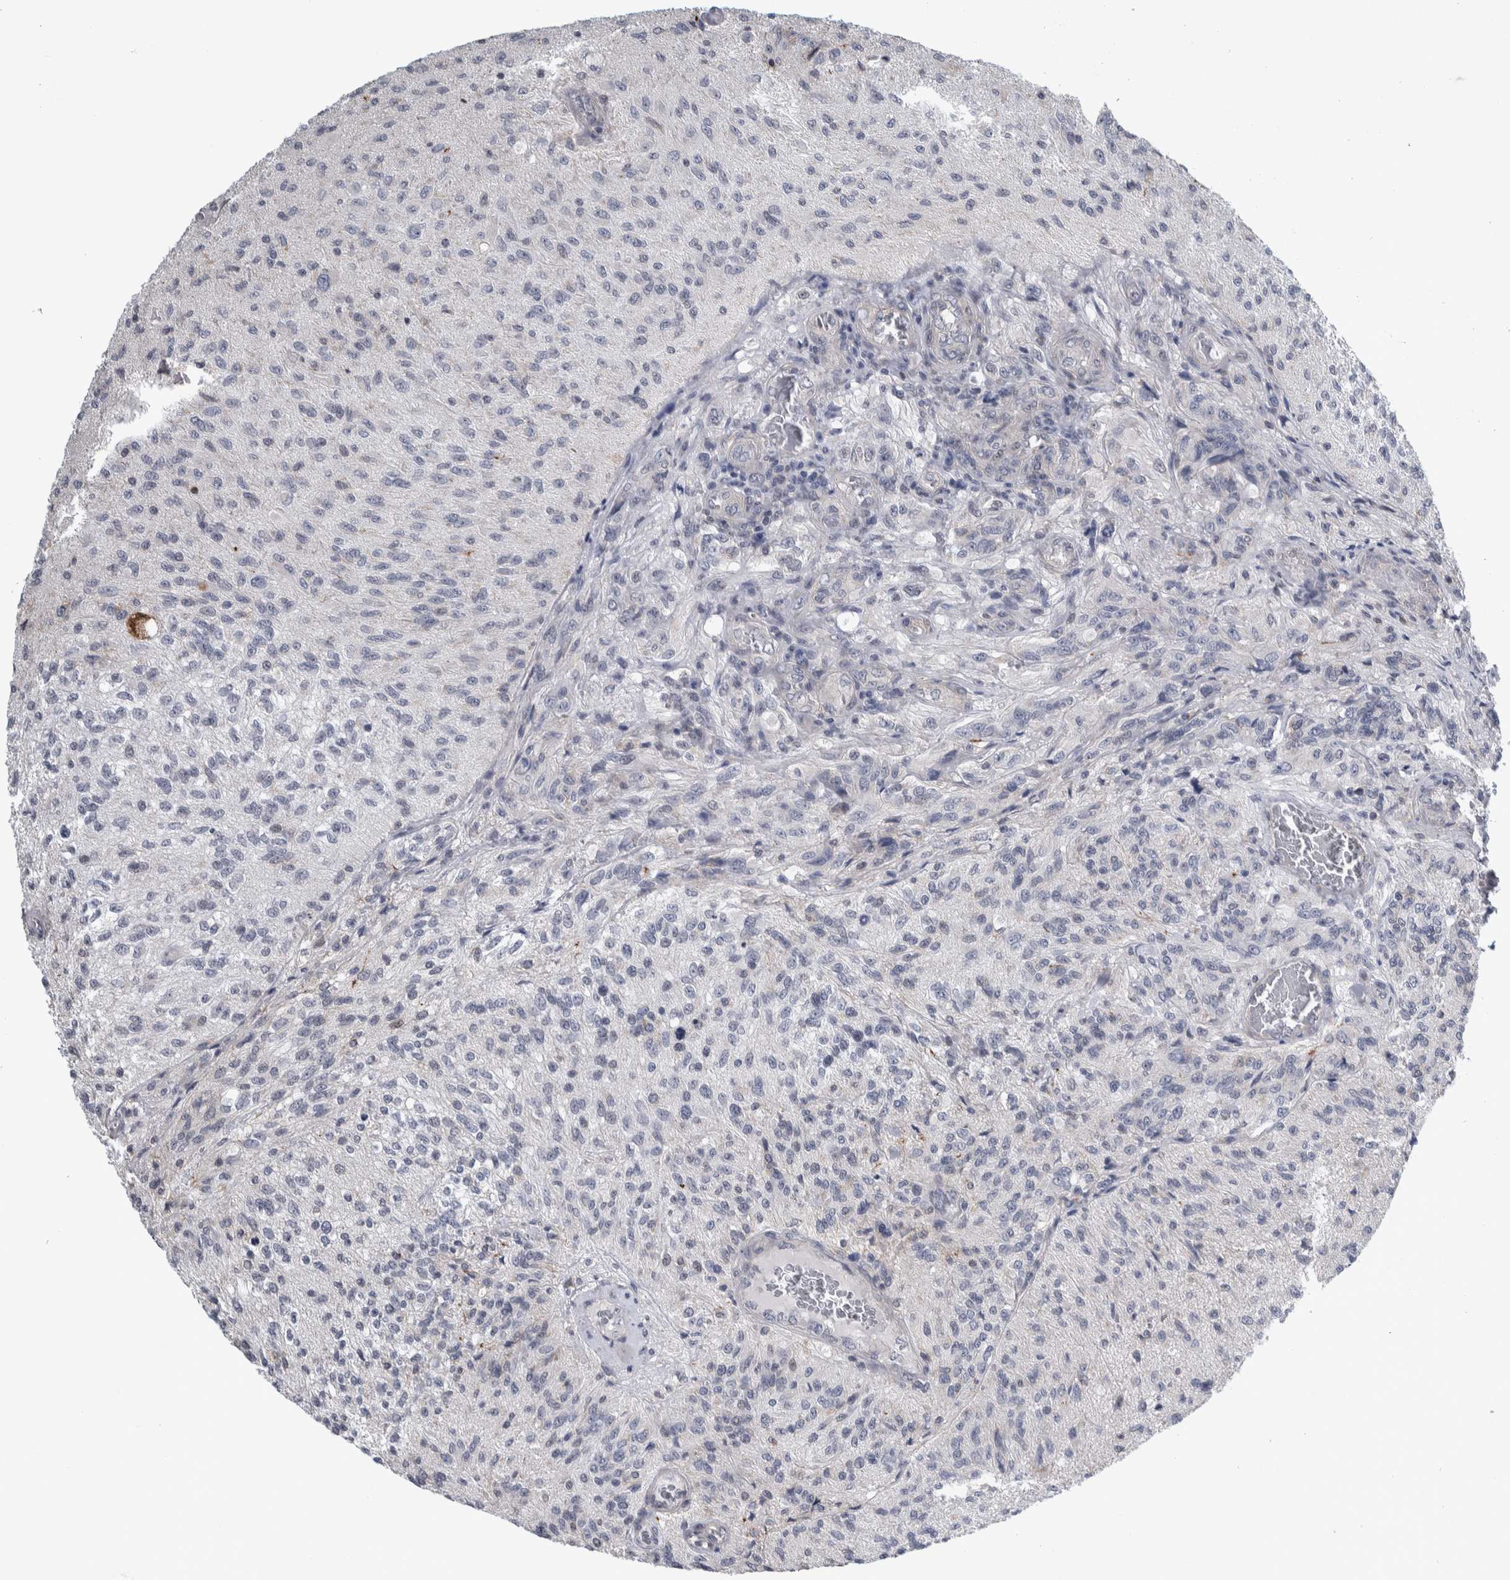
{"staining": {"intensity": "strong", "quantity": "<25%", "location": "cytoplasmic/membranous"}, "tissue": "glioma", "cell_type": "Tumor cells", "image_type": "cancer", "snomed": [{"axis": "morphology", "description": "Normal tissue, NOS"}, {"axis": "morphology", "description": "Glioma, malignant, High grade"}, {"axis": "topography", "description": "Cerebral cortex"}], "caption": "Glioma stained for a protein (brown) reveals strong cytoplasmic/membranous positive expression in approximately <25% of tumor cells.", "gene": "TAX1BP1", "patient": {"sex": "male", "age": 77}}